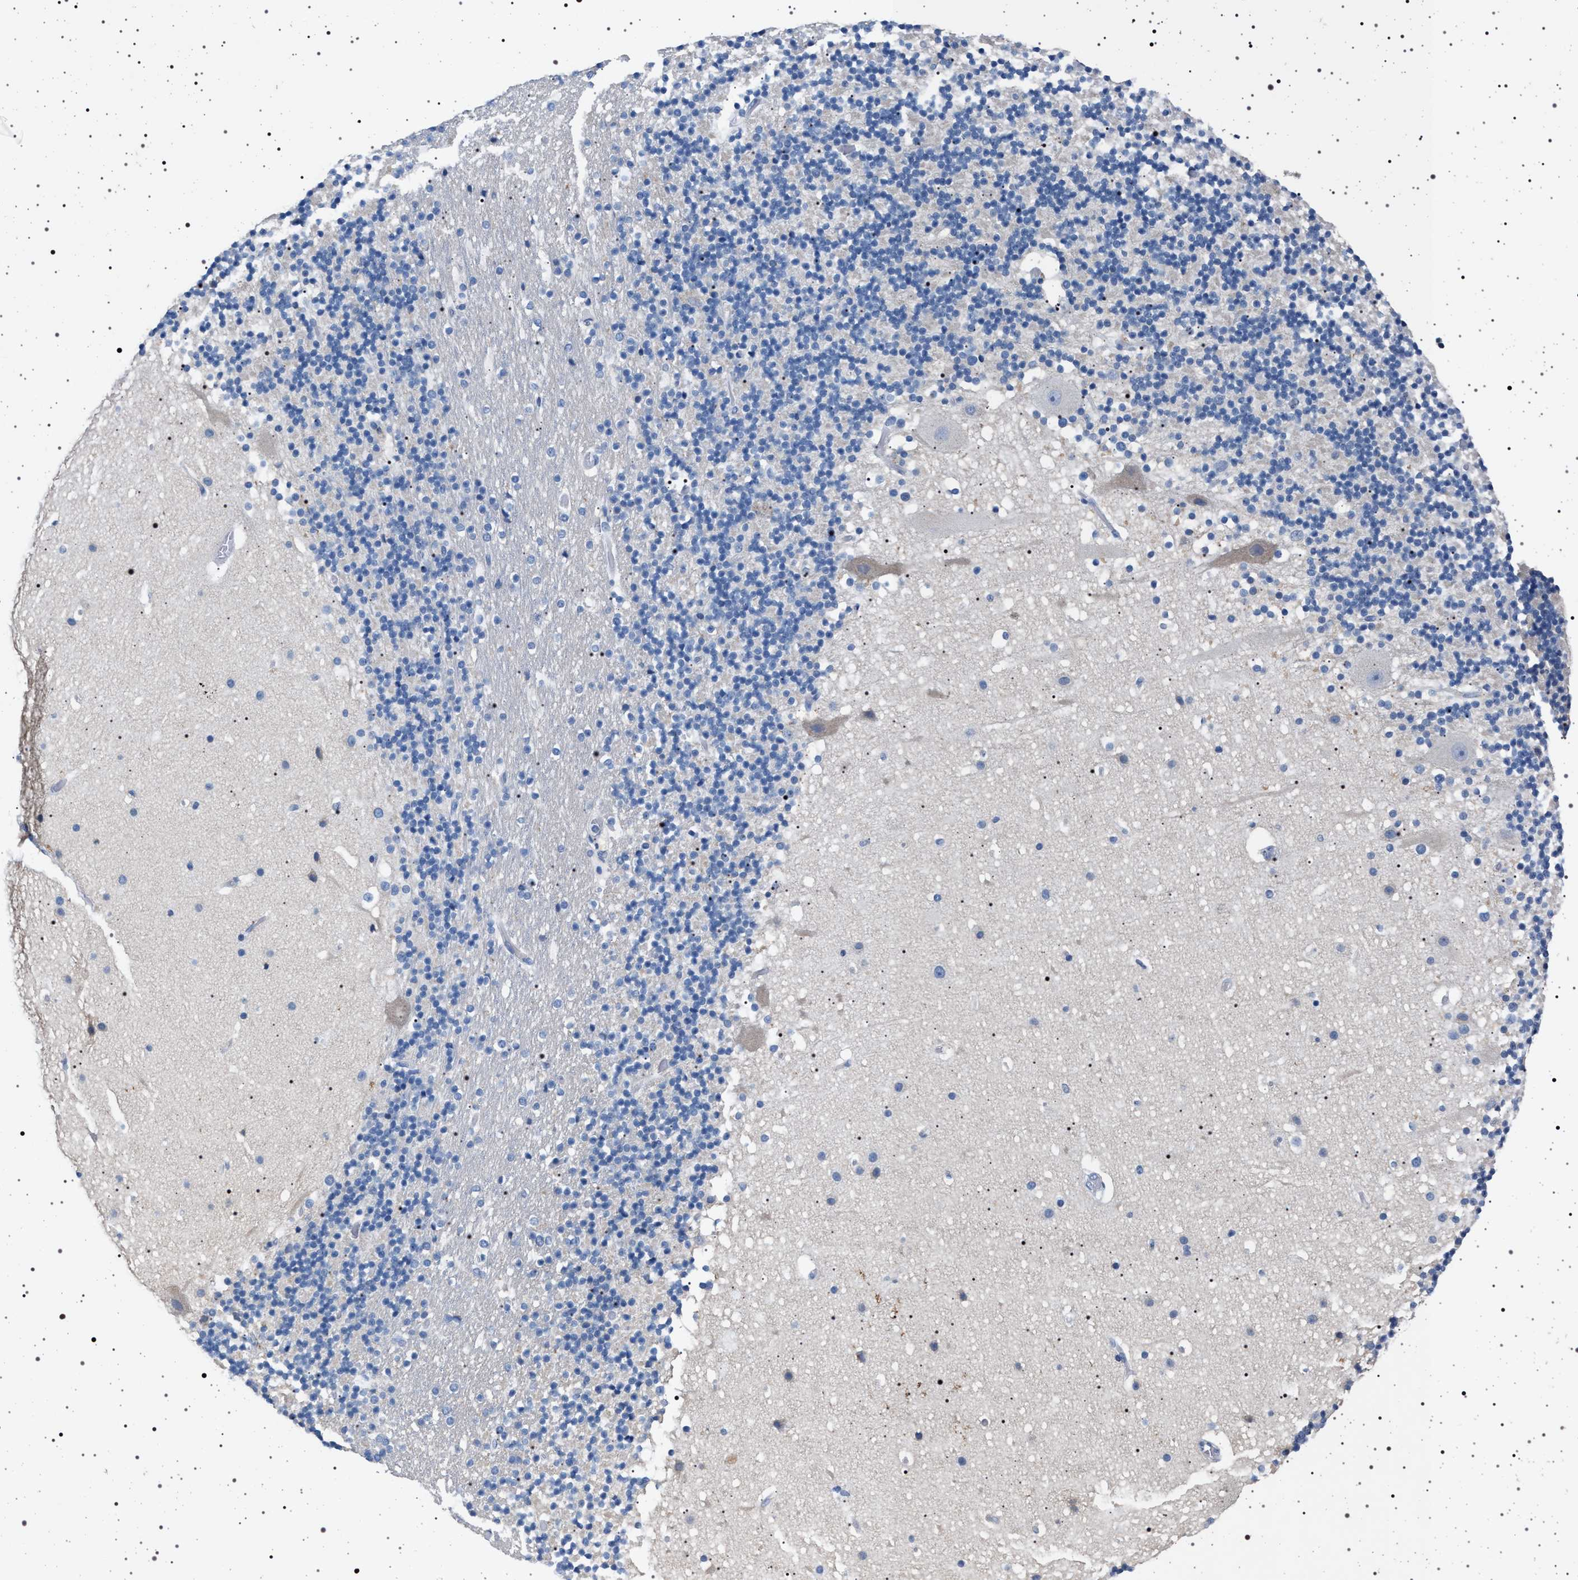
{"staining": {"intensity": "negative", "quantity": "none", "location": "none"}, "tissue": "cerebellum", "cell_type": "Cells in granular layer", "image_type": "normal", "snomed": [{"axis": "morphology", "description": "Normal tissue, NOS"}, {"axis": "topography", "description": "Cerebellum"}], "caption": "Immunohistochemical staining of normal human cerebellum shows no significant staining in cells in granular layer.", "gene": "NAT9", "patient": {"sex": "male", "age": 57}}